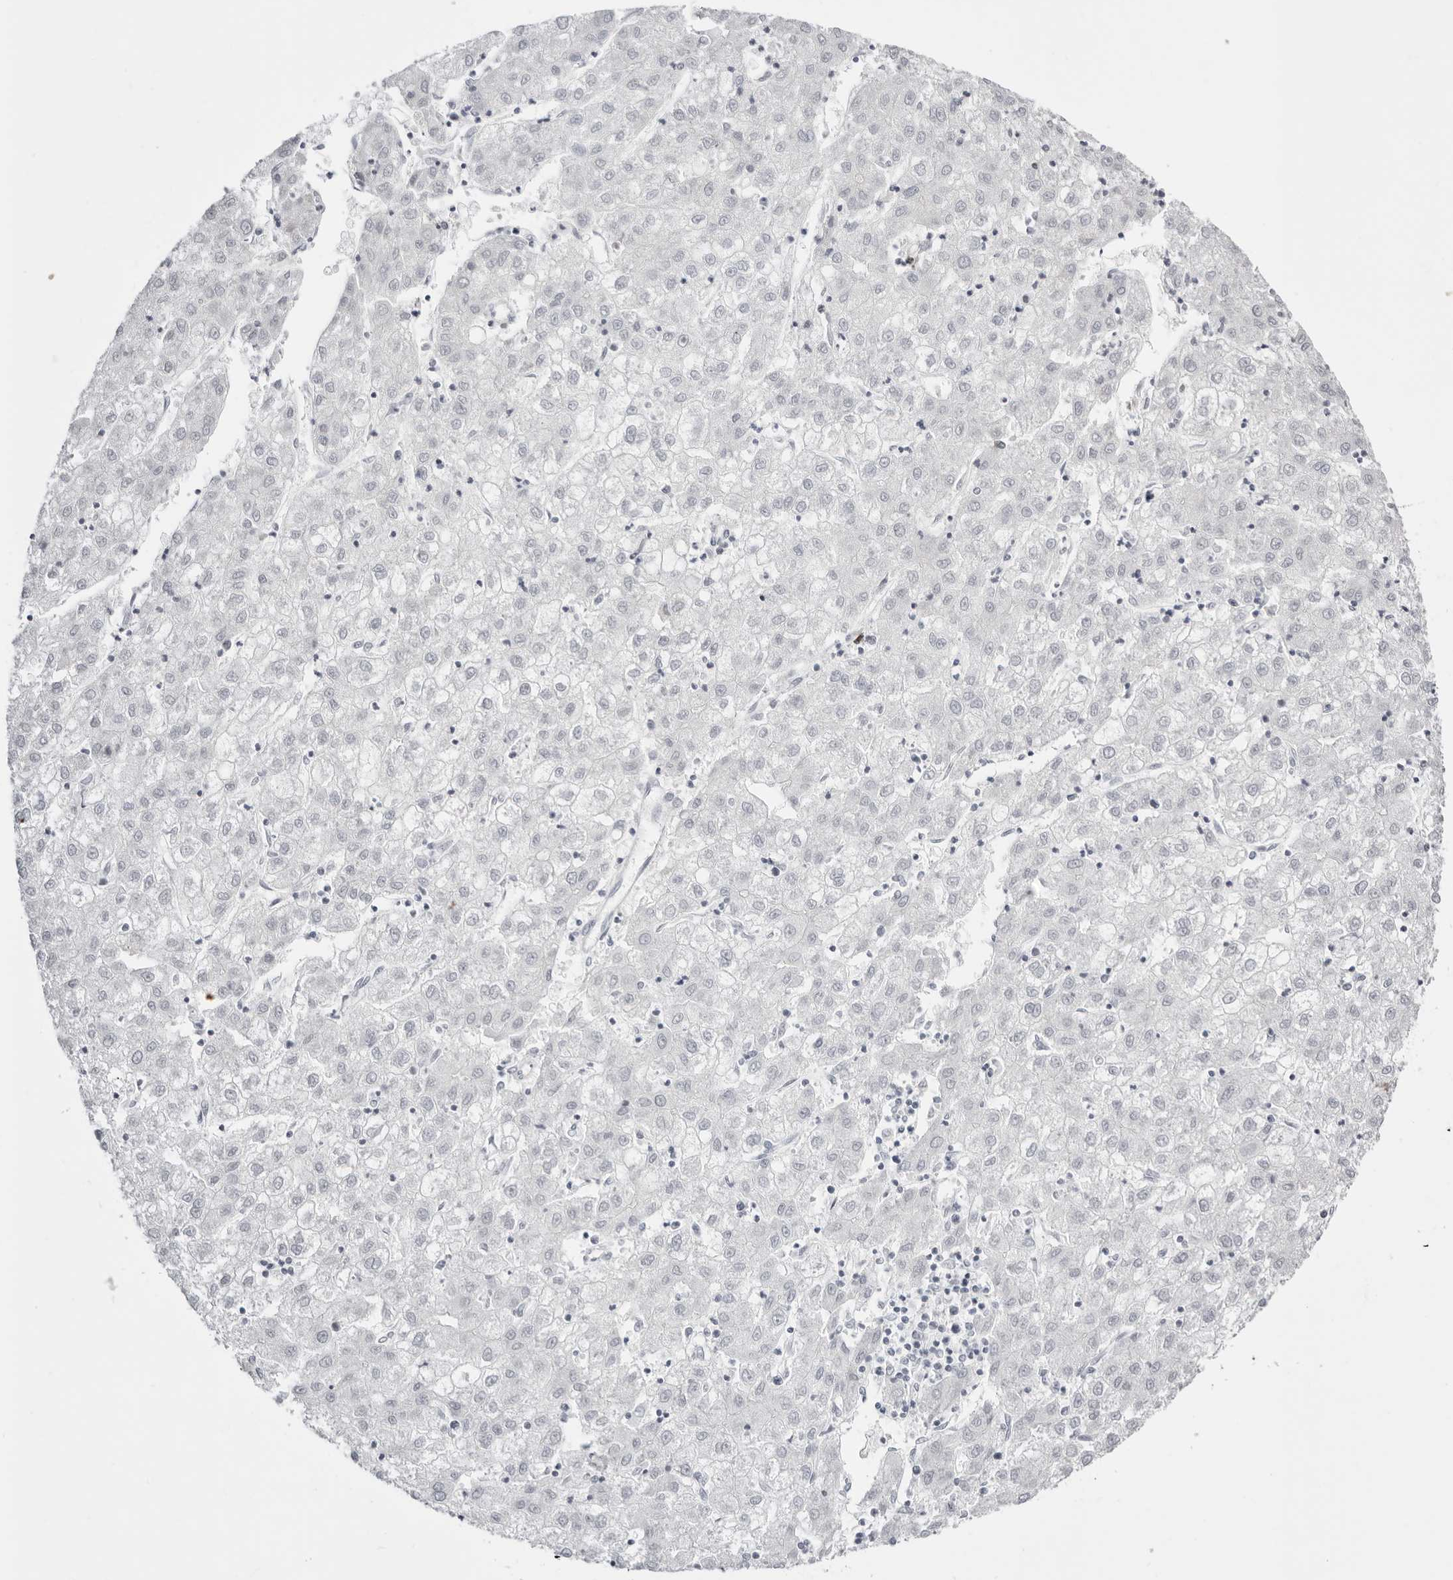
{"staining": {"intensity": "negative", "quantity": "none", "location": "none"}, "tissue": "liver cancer", "cell_type": "Tumor cells", "image_type": "cancer", "snomed": [{"axis": "morphology", "description": "Carcinoma, Hepatocellular, NOS"}, {"axis": "topography", "description": "Liver"}], "caption": "A micrograph of human liver cancer (hepatocellular carcinoma) is negative for staining in tumor cells.", "gene": "PPP2R5C", "patient": {"sex": "male", "age": 72}}